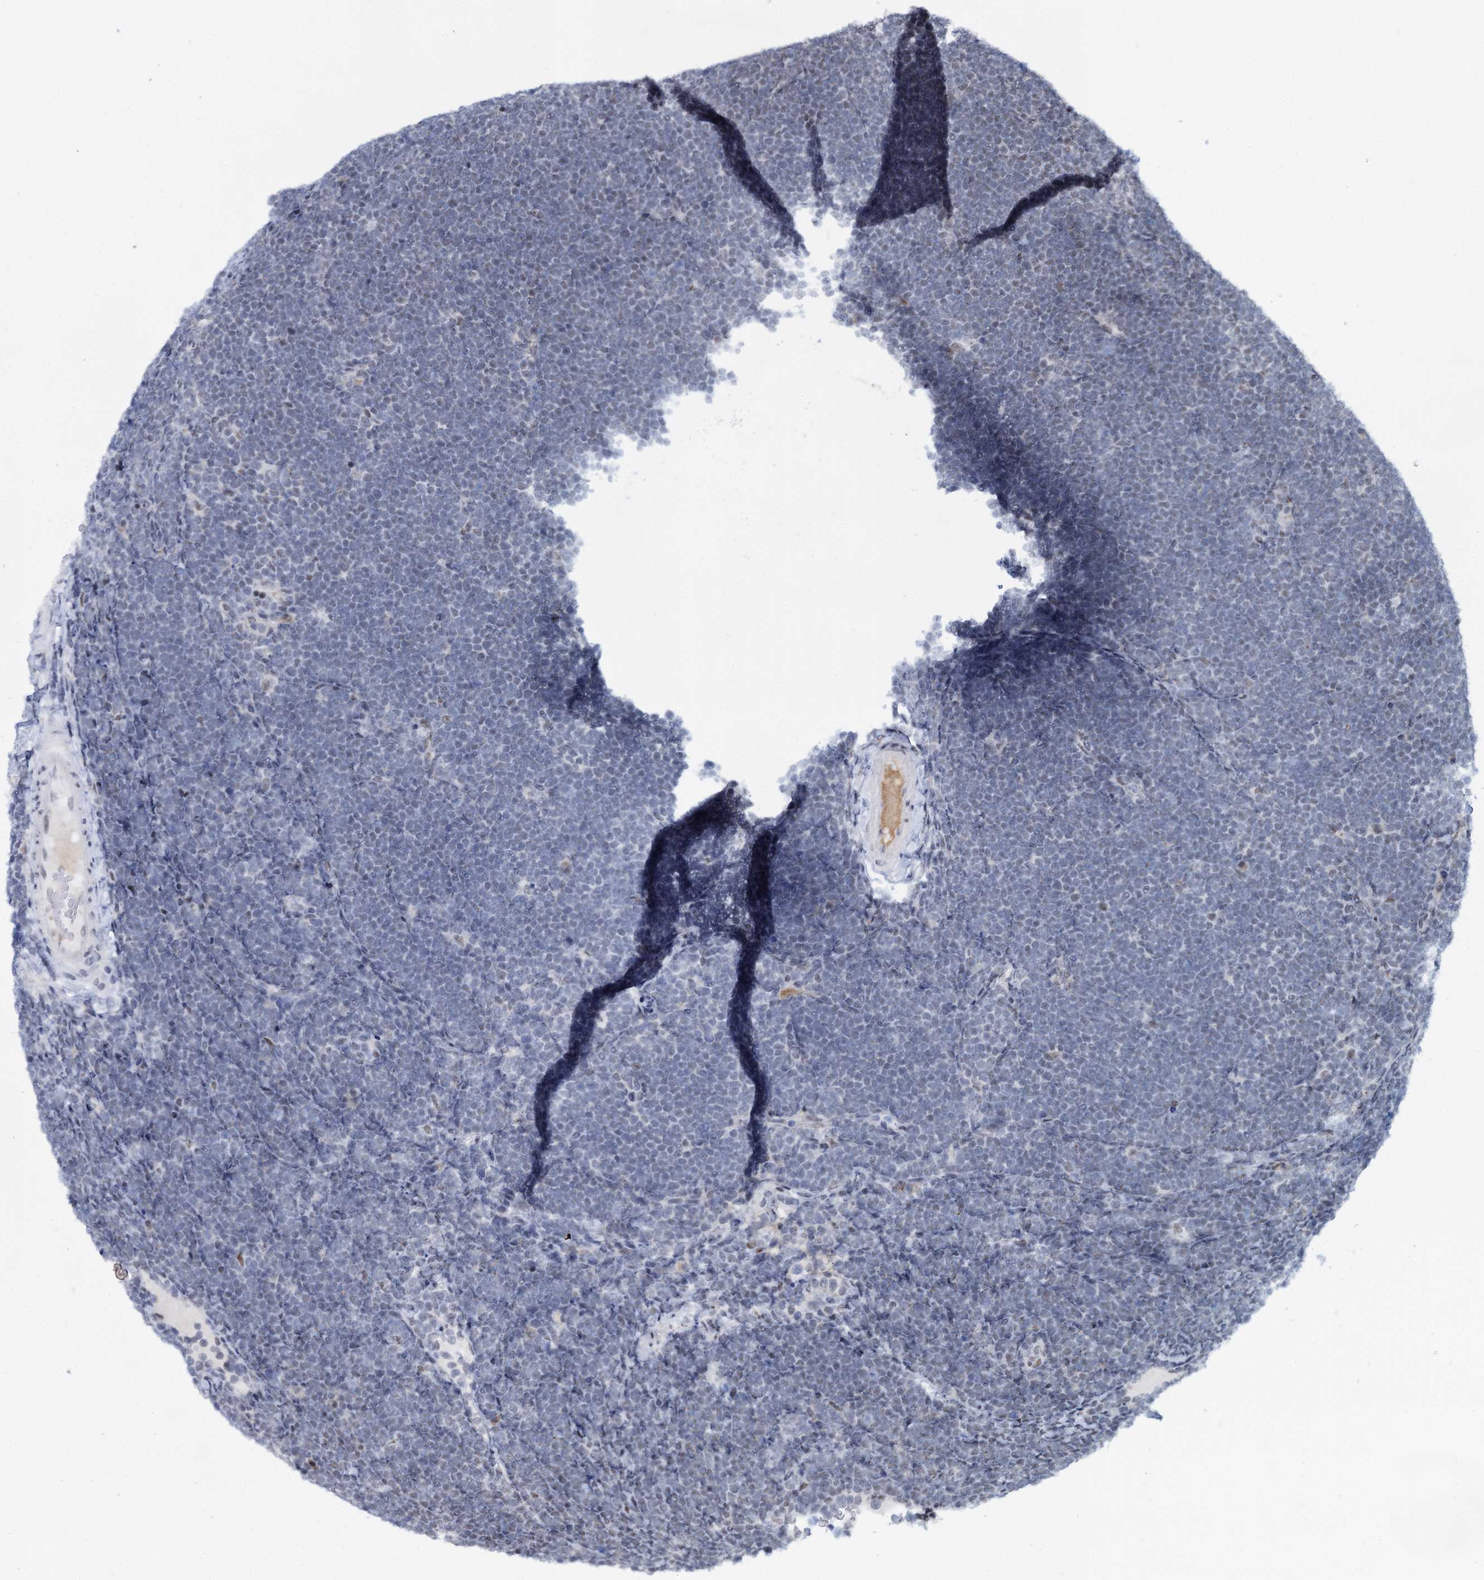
{"staining": {"intensity": "negative", "quantity": "none", "location": "none"}, "tissue": "lymphoma", "cell_type": "Tumor cells", "image_type": "cancer", "snomed": [{"axis": "morphology", "description": "Malignant lymphoma, non-Hodgkin's type, High grade"}, {"axis": "topography", "description": "Lymph node"}], "caption": "Tumor cells are negative for brown protein staining in lymphoma.", "gene": "SREK1", "patient": {"sex": "male", "age": 13}}